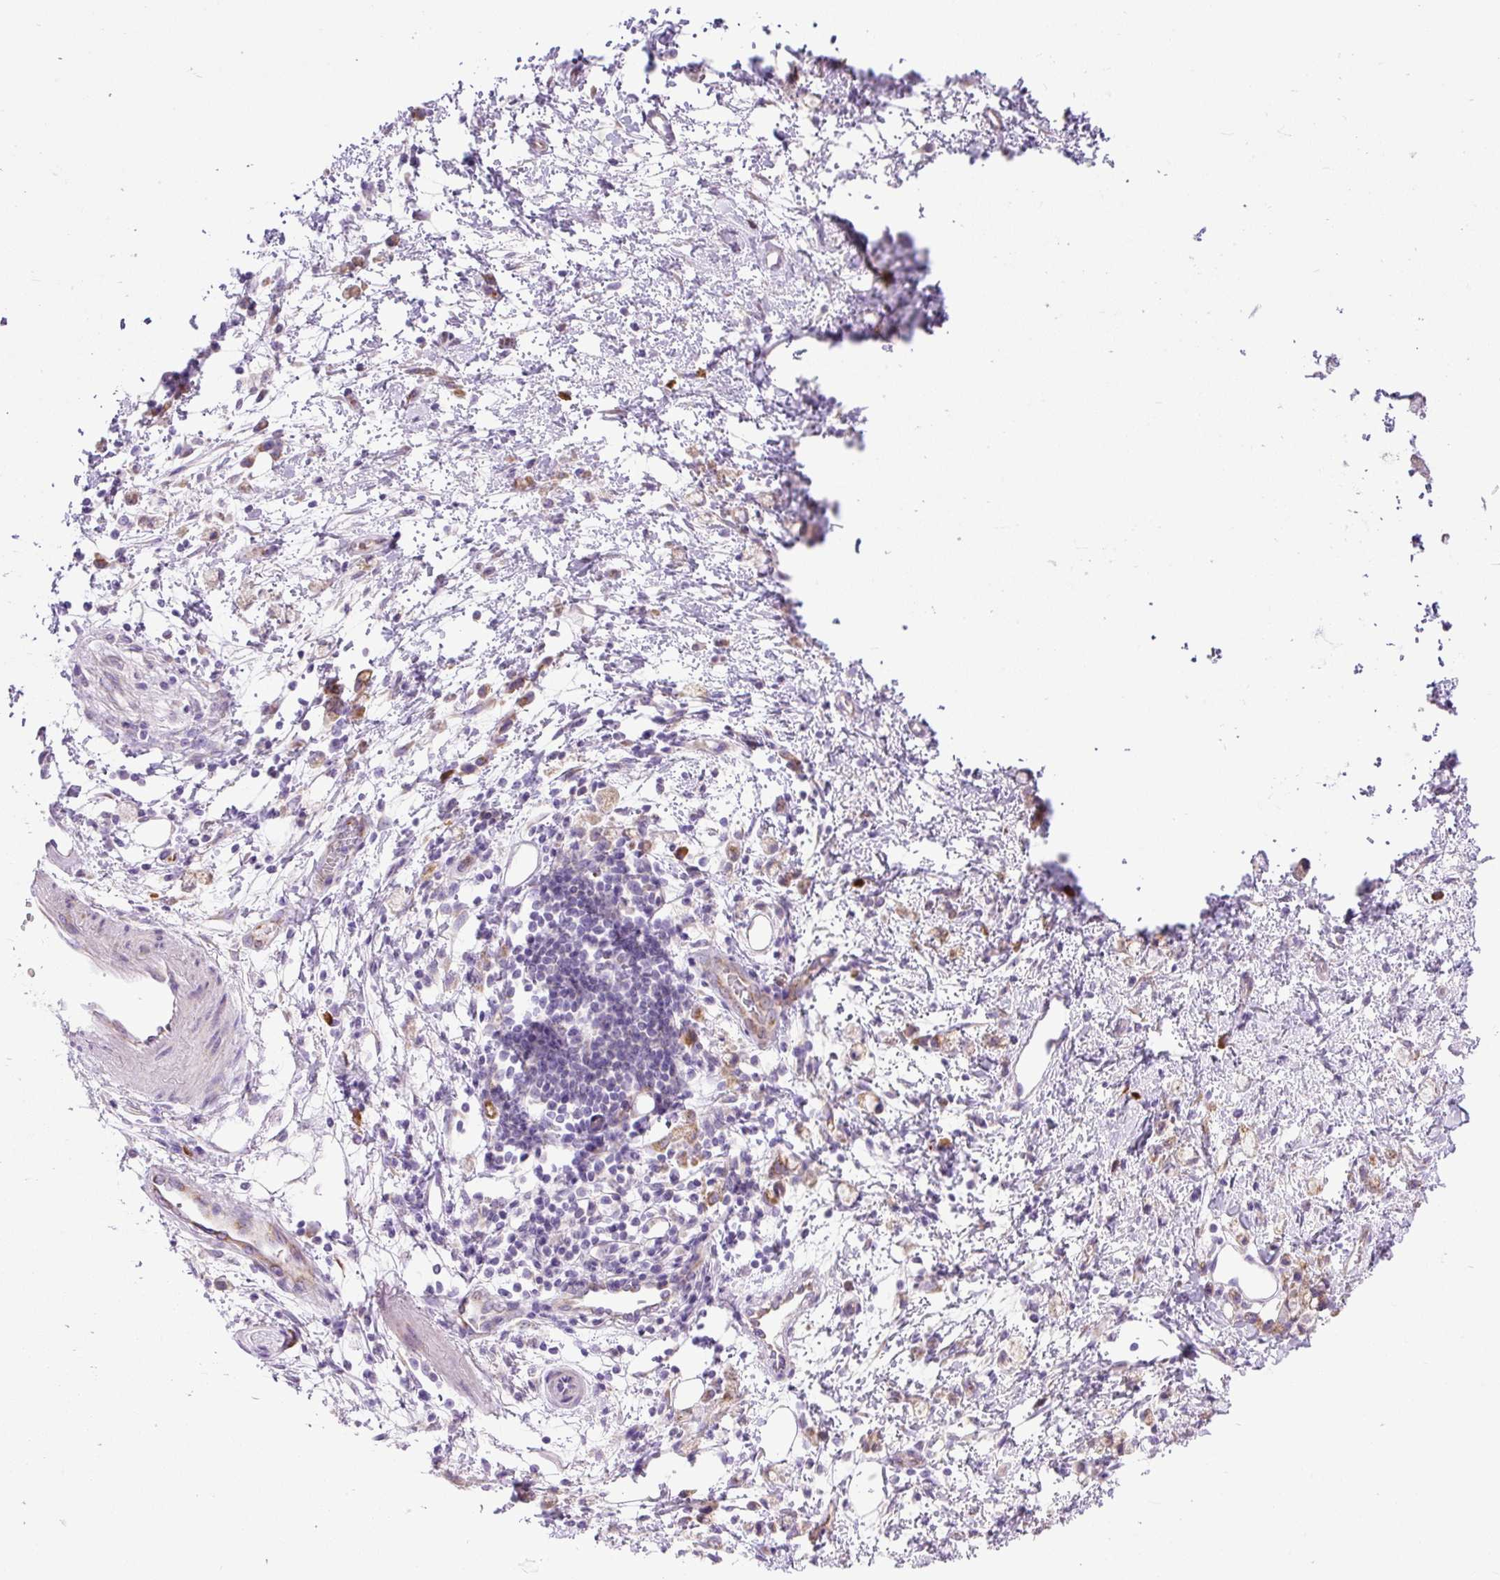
{"staining": {"intensity": "weak", "quantity": ">75%", "location": "cytoplasmic/membranous"}, "tissue": "stomach cancer", "cell_type": "Tumor cells", "image_type": "cancer", "snomed": [{"axis": "morphology", "description": "Adenocarcinoma, NOS"}, {"axis": "topography", "description": "Stomach"}], "caption": "Protein staining shows weak cytoplasmic/membranous staining in approximately >75% of tumor cells in stomach cancer.", "gene": "SYBU", "patient": {"sex": "female", "age": 60}}